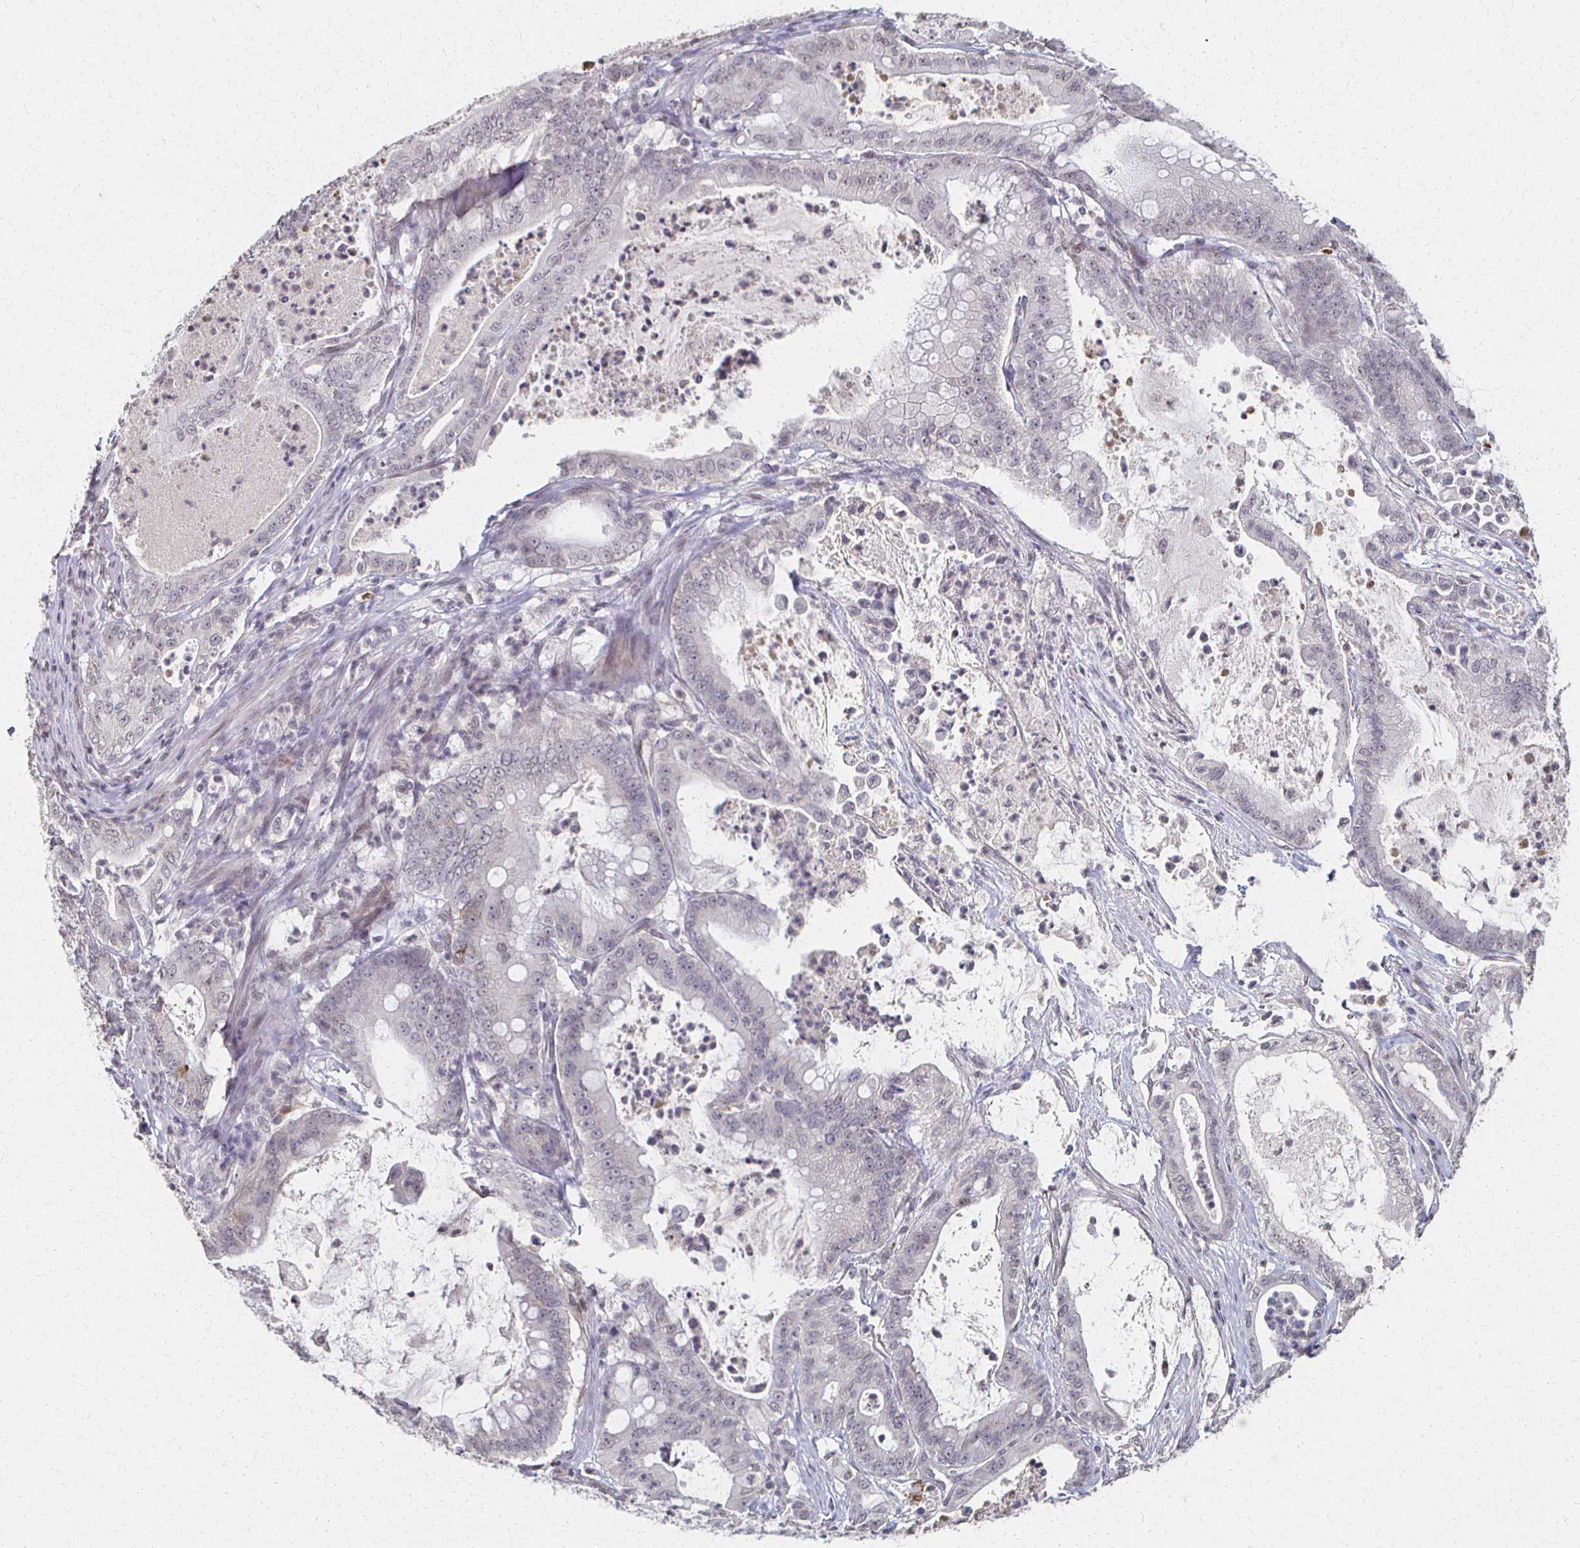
{"staining": {"intensity": "negative", "quantity": "none", "location": "none"}, "tissue": "pancreatic cancer", "cell_type": "Tumor cells", "image_type": "cancer", "snomed": [{"axis": "morphology", "description": "Adenocarcinoma, NOS"}, {"axis": "topography", "description": "Pancreas"}], "caption": "An immunohistochemistry photomicrograph of pancreatic cancer (adenocarcinoma) is shown. There is no staining in tumor cells of pancreatic cancer (adenocarcinoma).", "gene": "DAB1", "patient": {"sex": "male", "age": 71}}